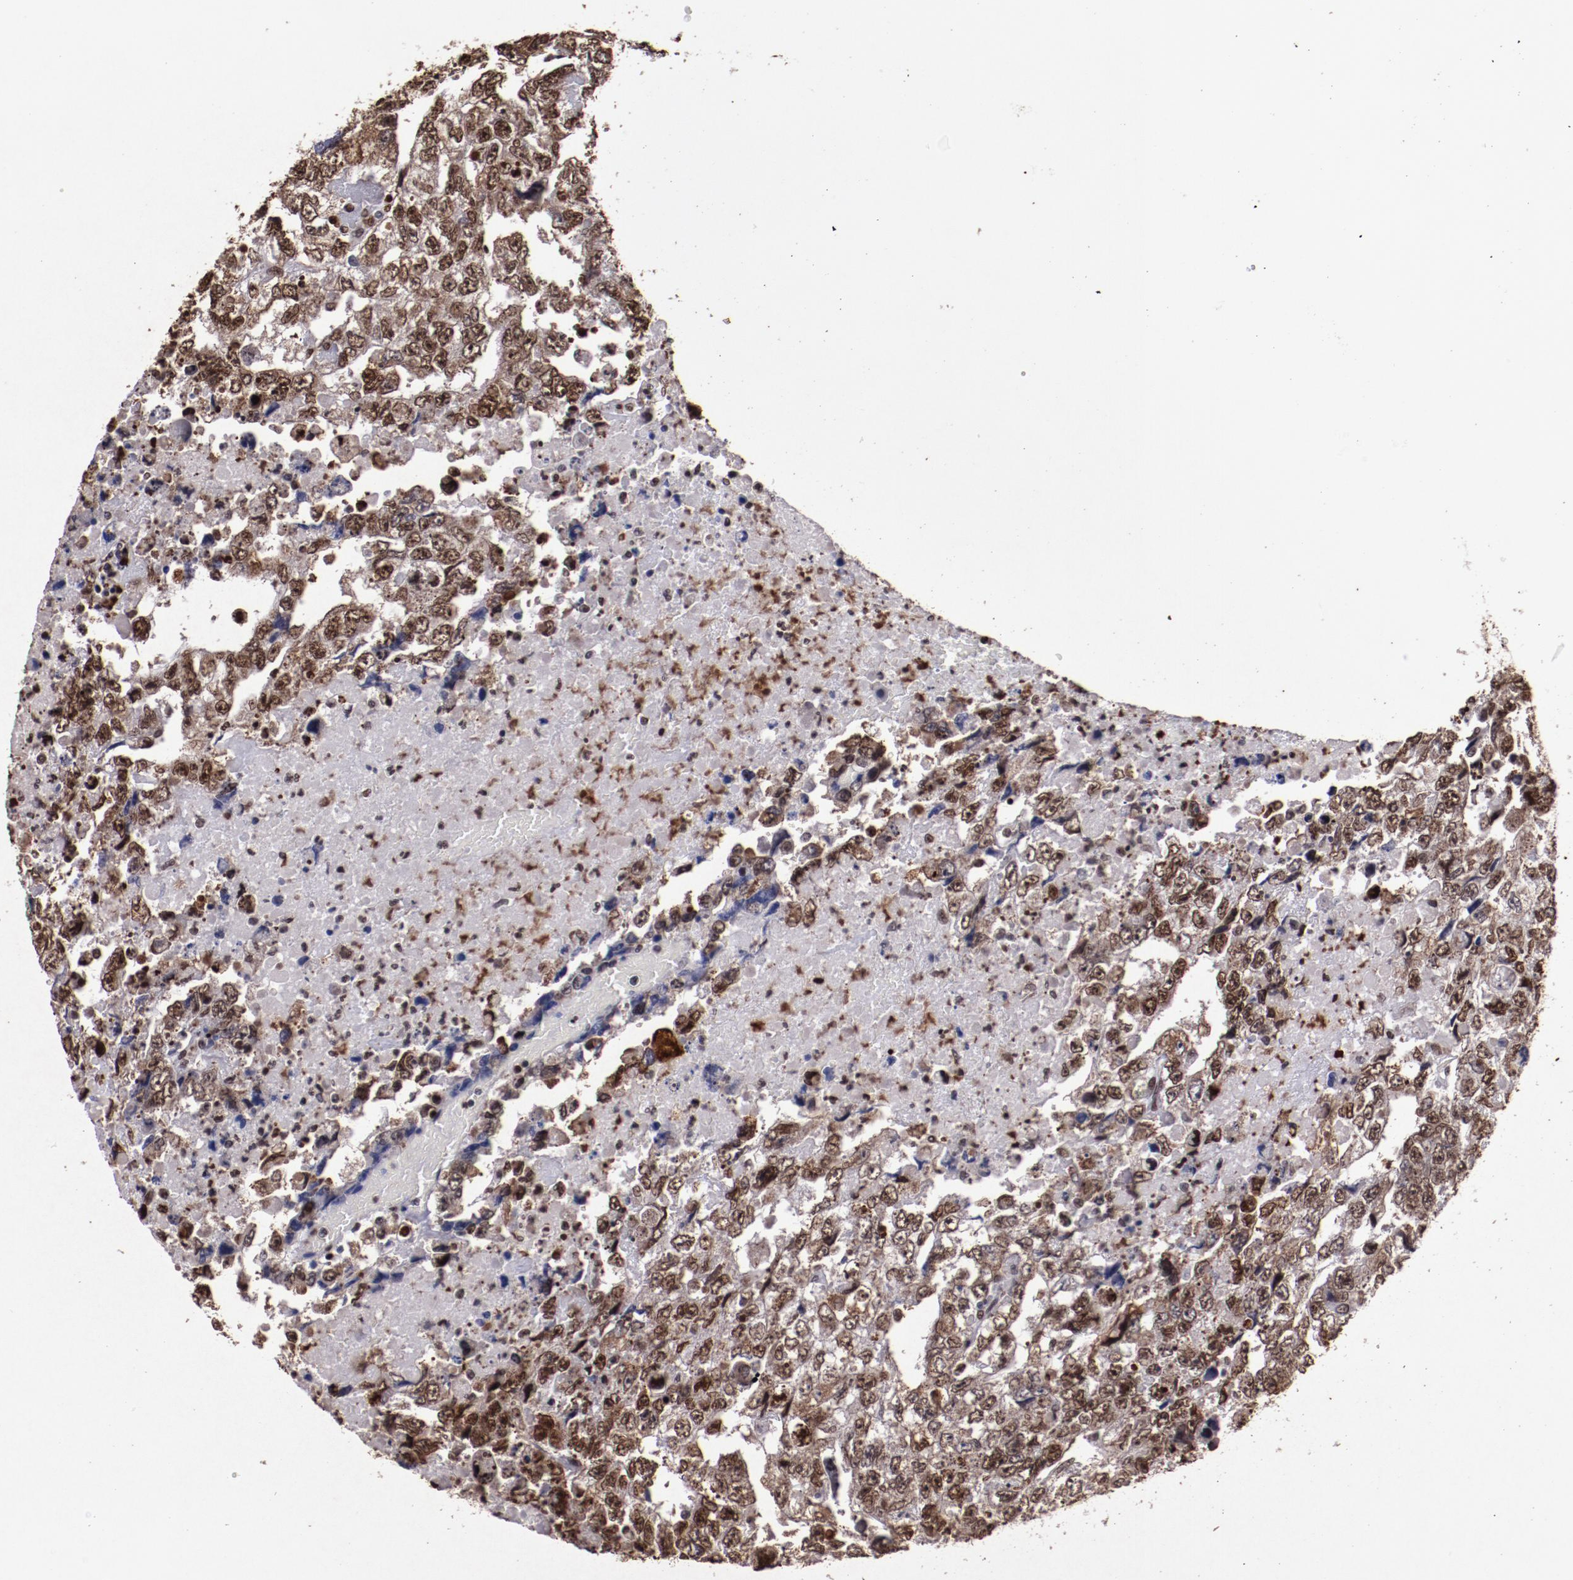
{"staining": {"intensity": "moderate", "quantity": ">75%", "location": "cytoplasmic/membranous,nuclear"}, "tissue": "testis cancer", "cell_type": "Tumor cells", "image_type": "cancer", "snomed": [{"axis": "morphology", "description": "Carcinoma, Embryonal, NOS"}, {"axis": "topography", "description": "Testis"}], "caption": "Moderate cytoplasmic/membranous and nuclear positivity is appreciated in about >75% of tumor cells in embryonal carcinoma (testis).", "gene": "APEX1", "patient": {"sex": "male", "age": 36}}